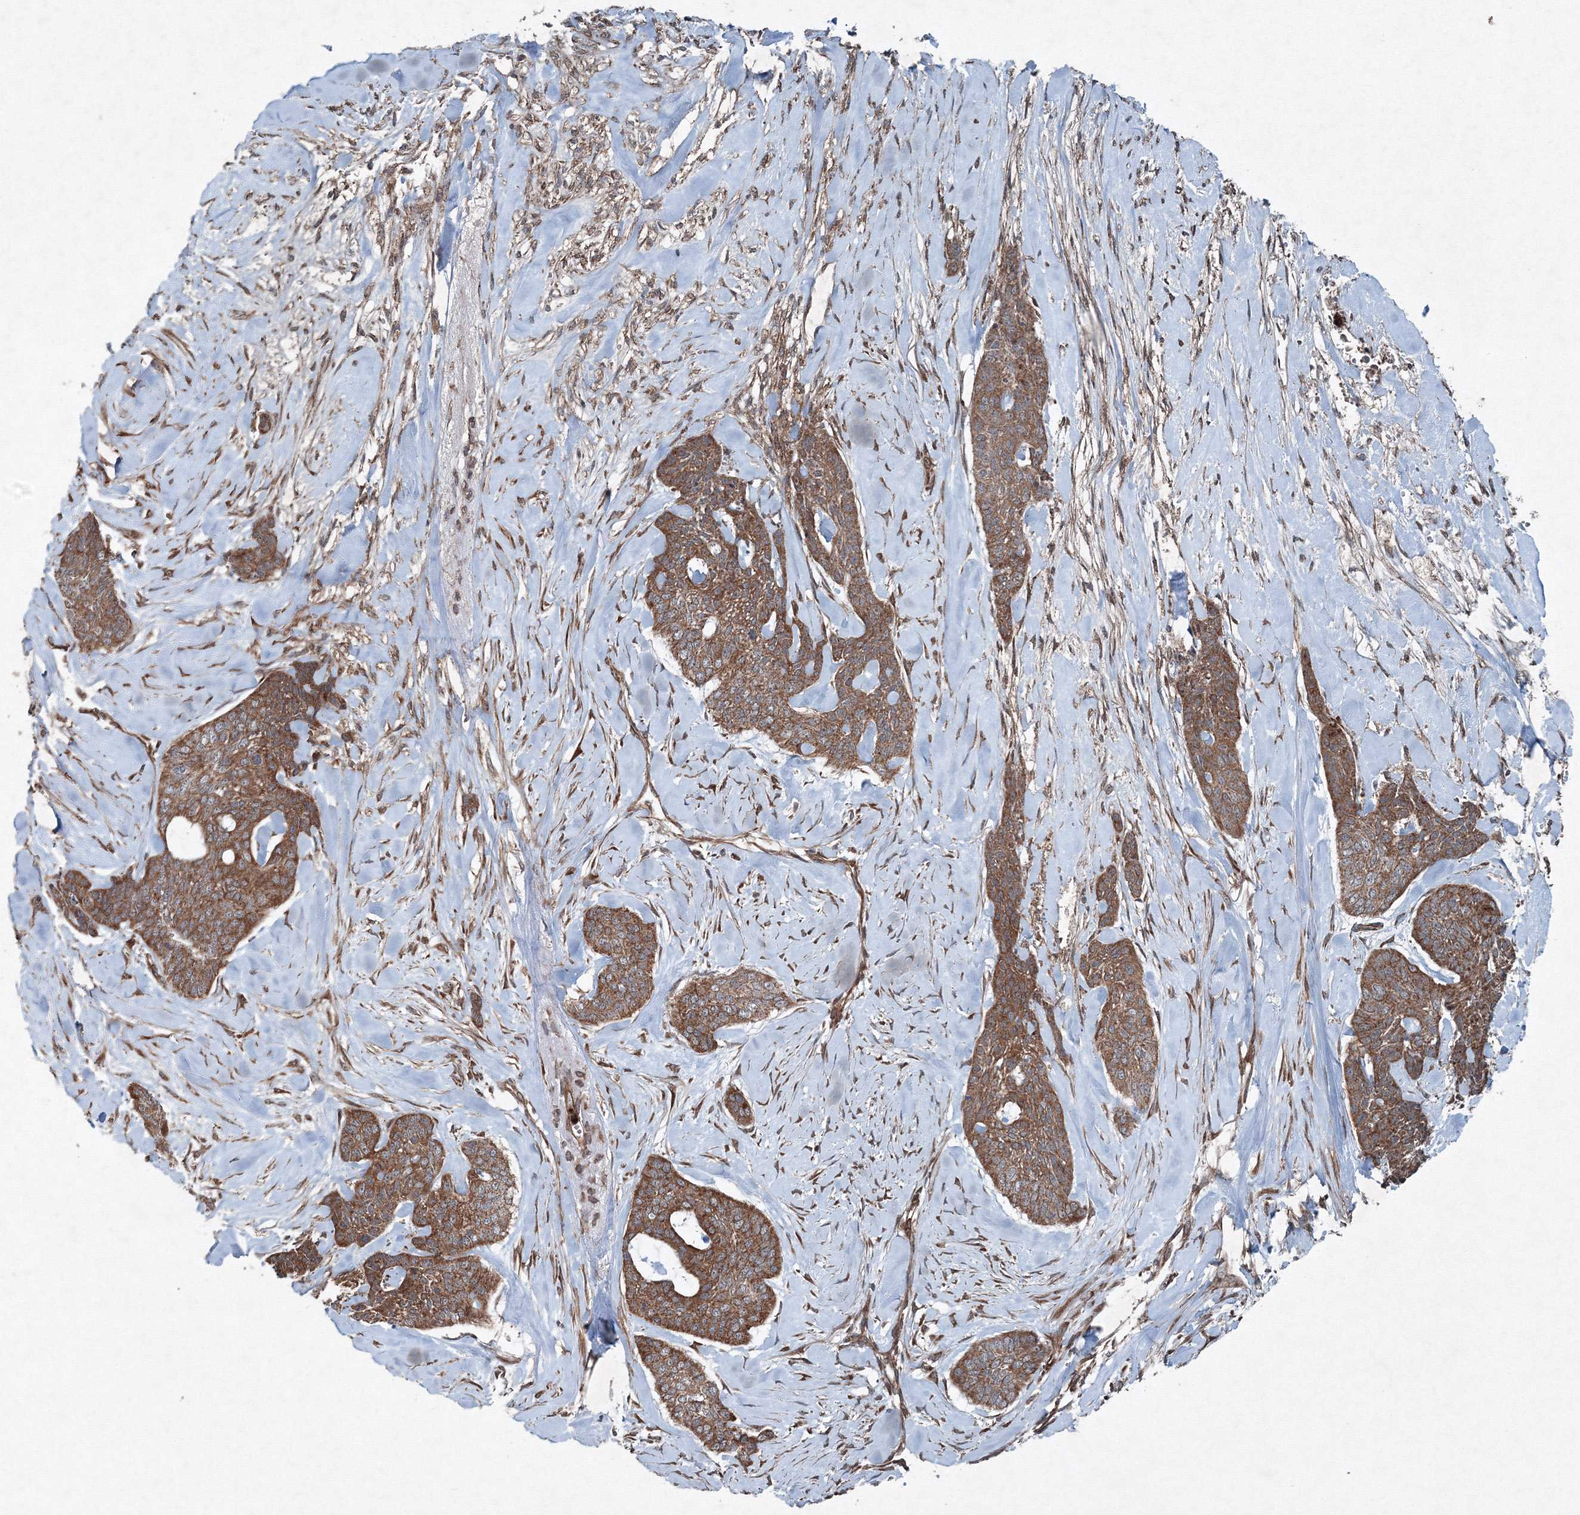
{"staining": {"intensity": "strong", "quantity": ">75%", "location": "cytoplasmic/membranous"}, "tissue": "skin cancer", "cell_type": "Tumor cells", "image_type": "cancer", "snomed": [{"axis": "morphology", "description": "Basal cell carcinoma"}, {"axis": "topography", "description": "Skin"}], "caption": "Skin basal cell carcinoma tissue displays strong cytoplasmic/membranous expression in about >75% of tumor cells Using DAB (brown) and hematoxylin (blue) stains, captured at high magnification using brightfield microscopy.", "gene": "COPS7B", "patient": {"sex": "female", "age": 64}}